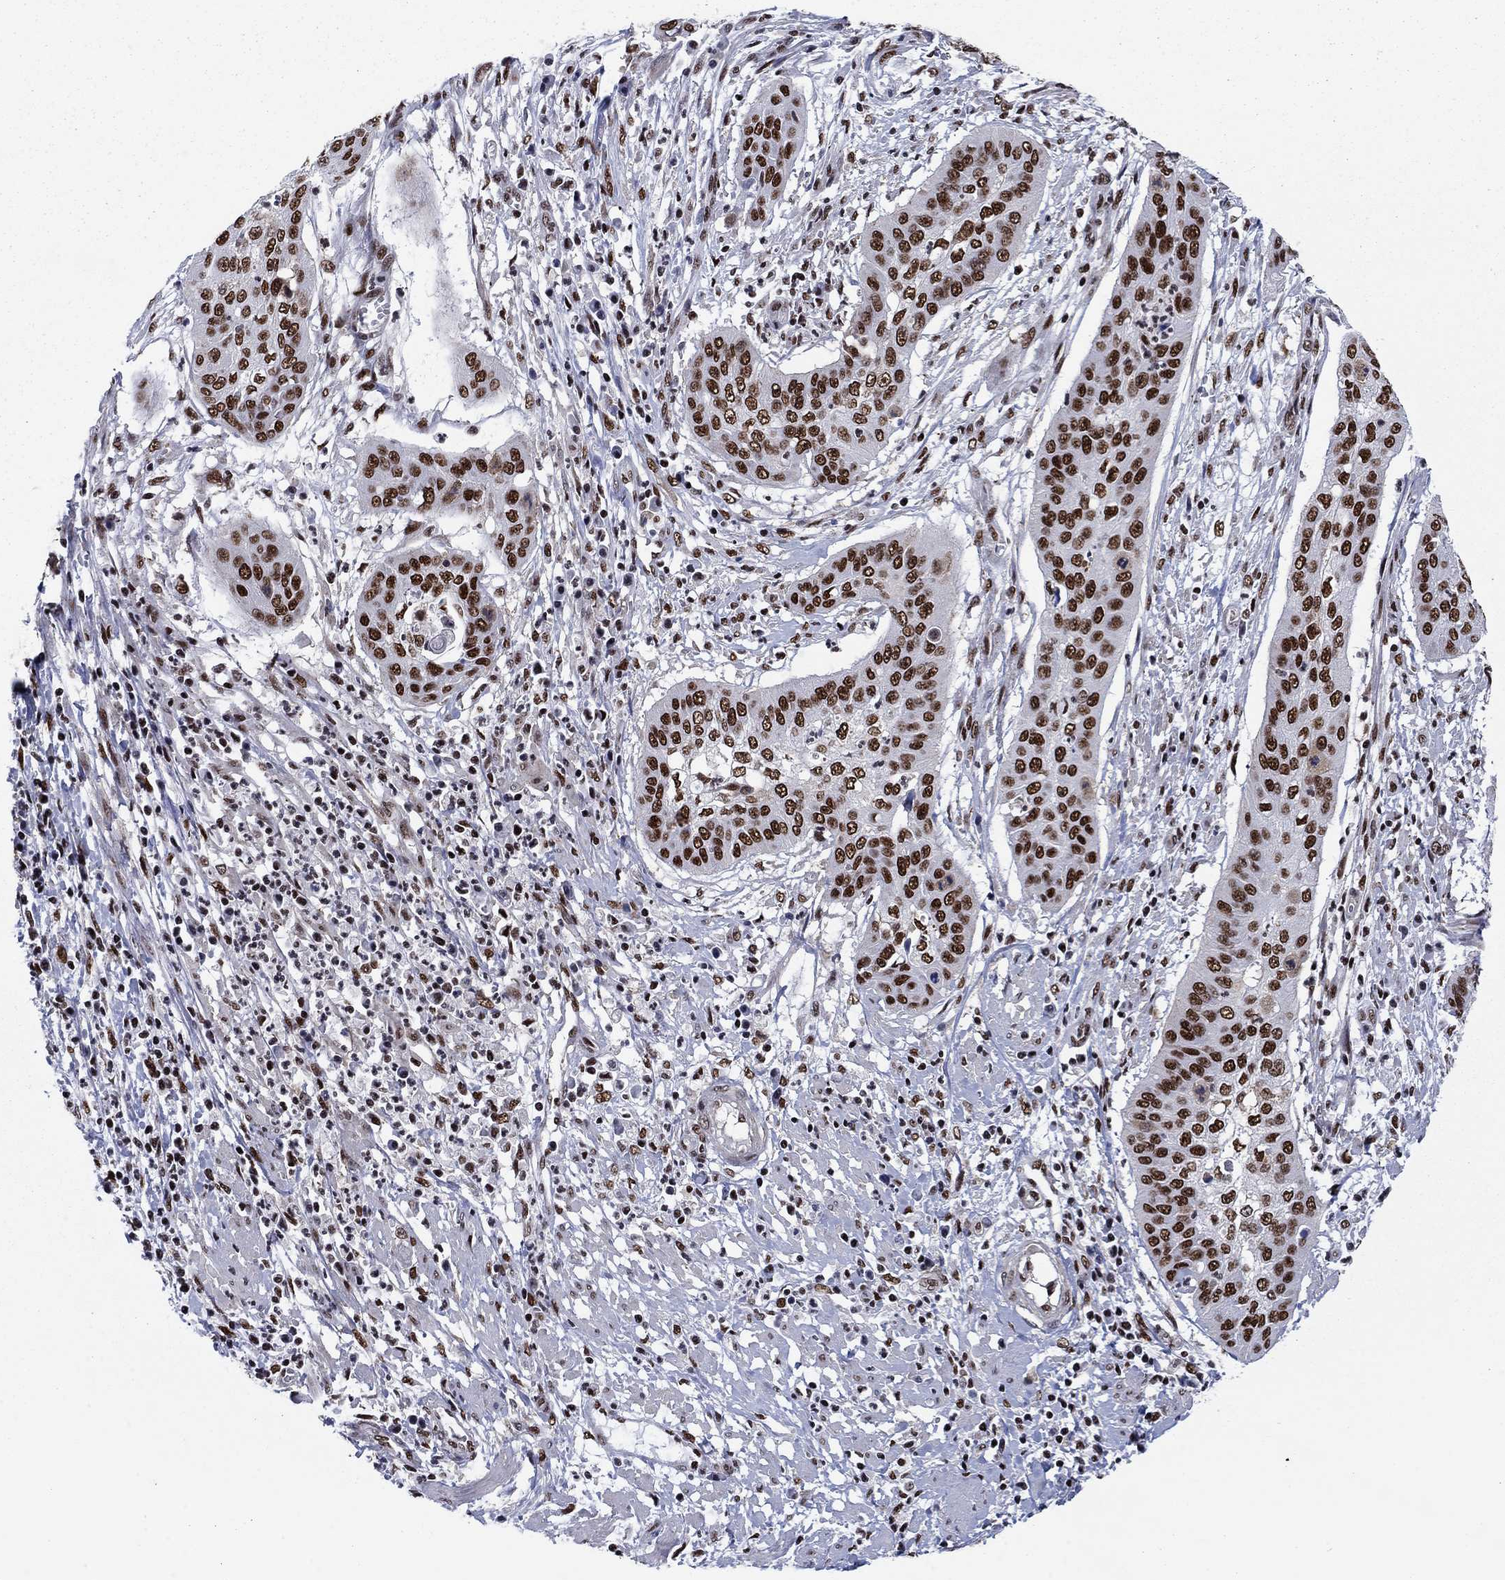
{"staining": {"intensity": "strong", "quantity": ">75%", "location": "nuclear"}, "tissue": "cervical cancer", "cell_type": "Tumor cells", "image_type": "cancer", "snomed": [{"axis": "morphology", "description": "Squamous cell carcinoma, NOS"}, {"axis": "topography", "description": "Cervix"}], "caption": "Immunohistochemistry of cervical cancer (squamous cell carcinoma) demonstrates high levels of strong nuclear positivity in about >75% of tumor cells. (DAB = brown stain, brightfield microscopy at high magnification).", "gene": "RPRD1B", "patient": {"sex": "female", "age": 39}}